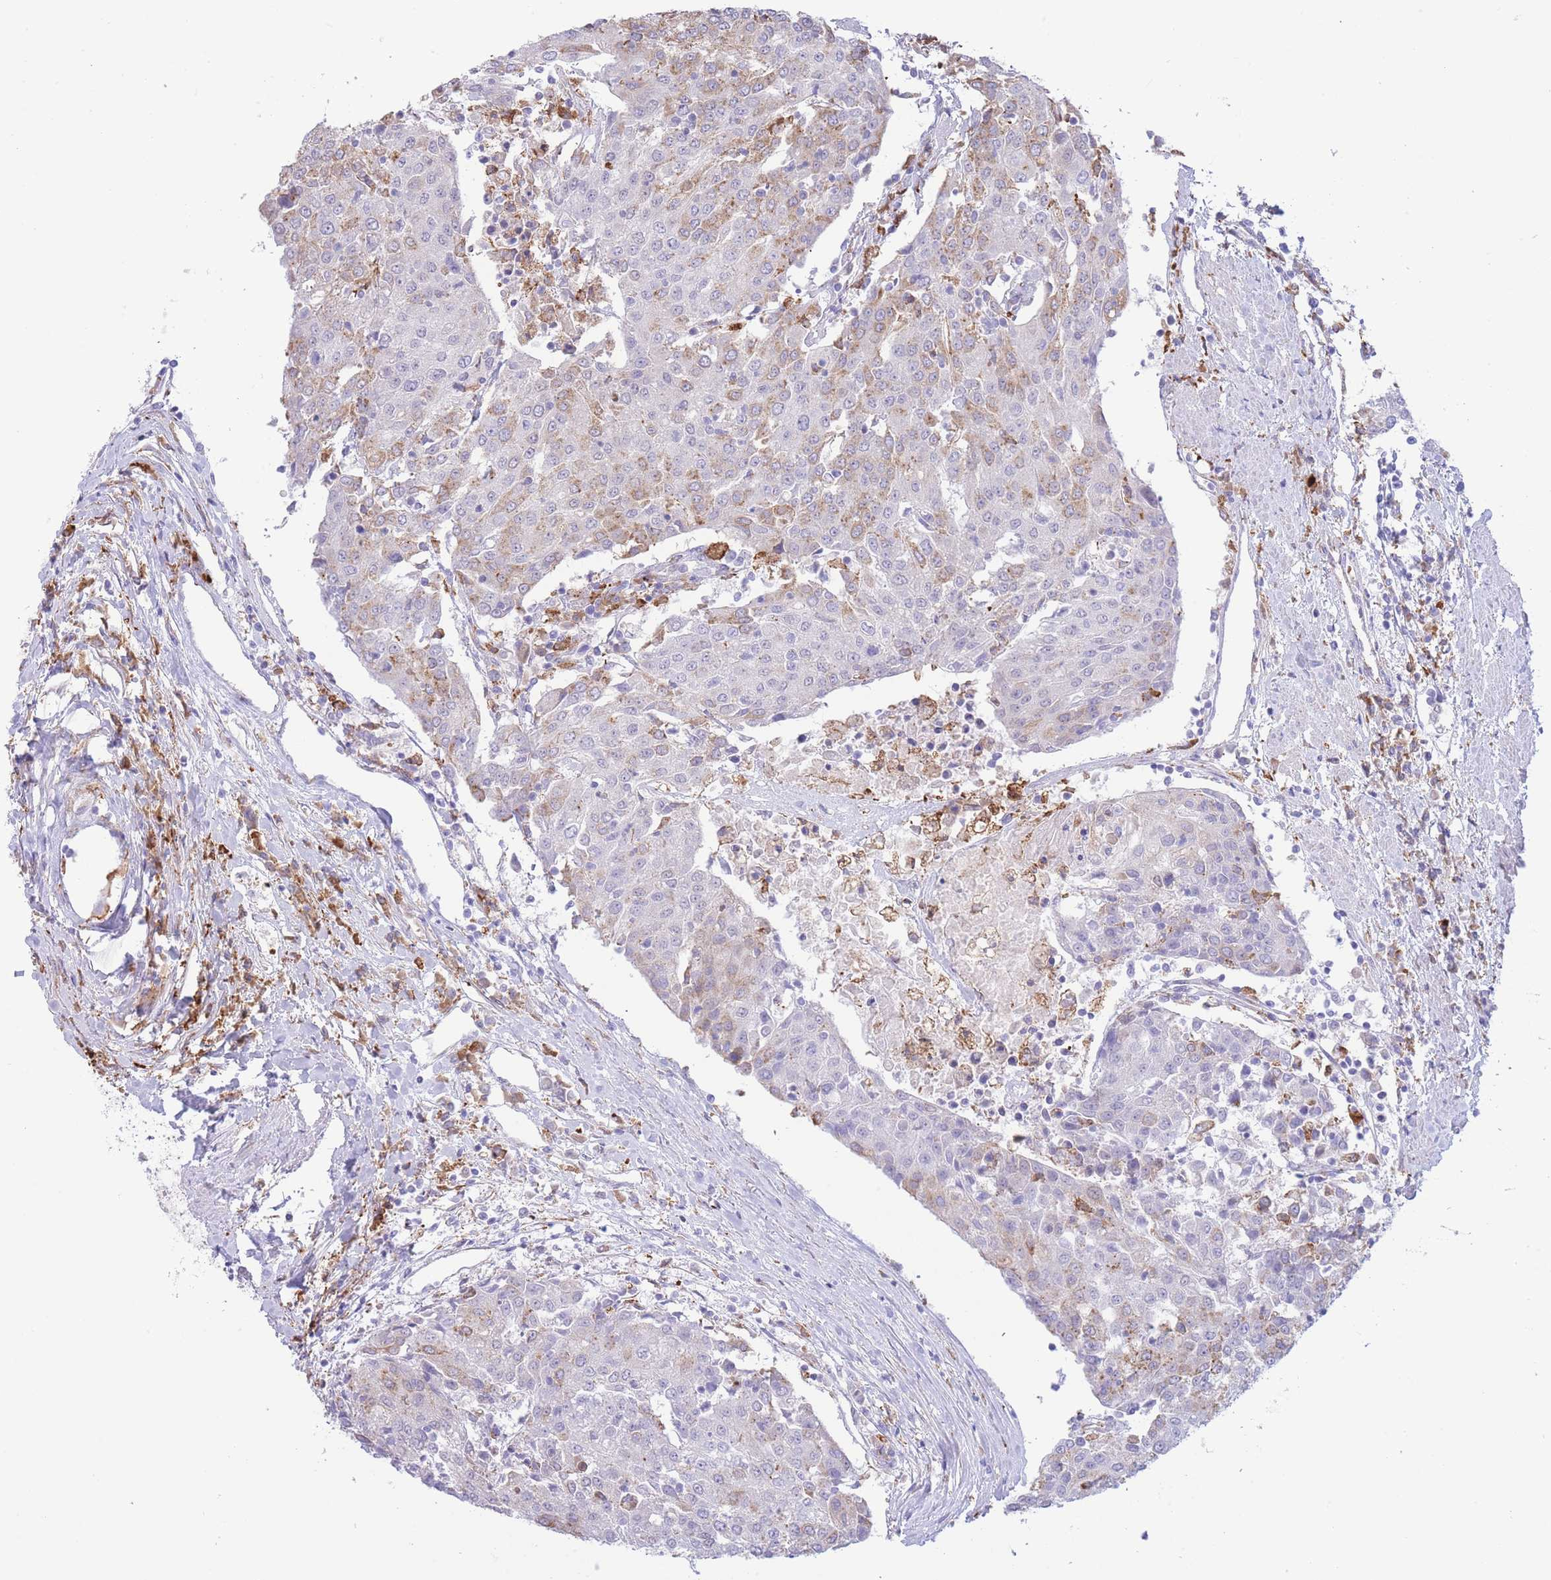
{"staining": {"intensity": "moderate", "quantity": "<25%", "location": "cytoplasmic/membranous"}, "tissue": "urothelial cancer", "cell_type": "Tumor cells", "image_type": "cancer", "snomed": [{"axis": "morphology", "description": "Urothelial carcinoma, High grade"}, {"axis": "topography", "description": "Urinary bladder"}], "caption": "Immunohistochemical staining of urothelial cancer reveals low levels of moderate cytoplasmic/membranous protein expression in about <25% of tumor cells.", "gene": "MYDGF", "patient": {"sex": "female", "age": 85}}